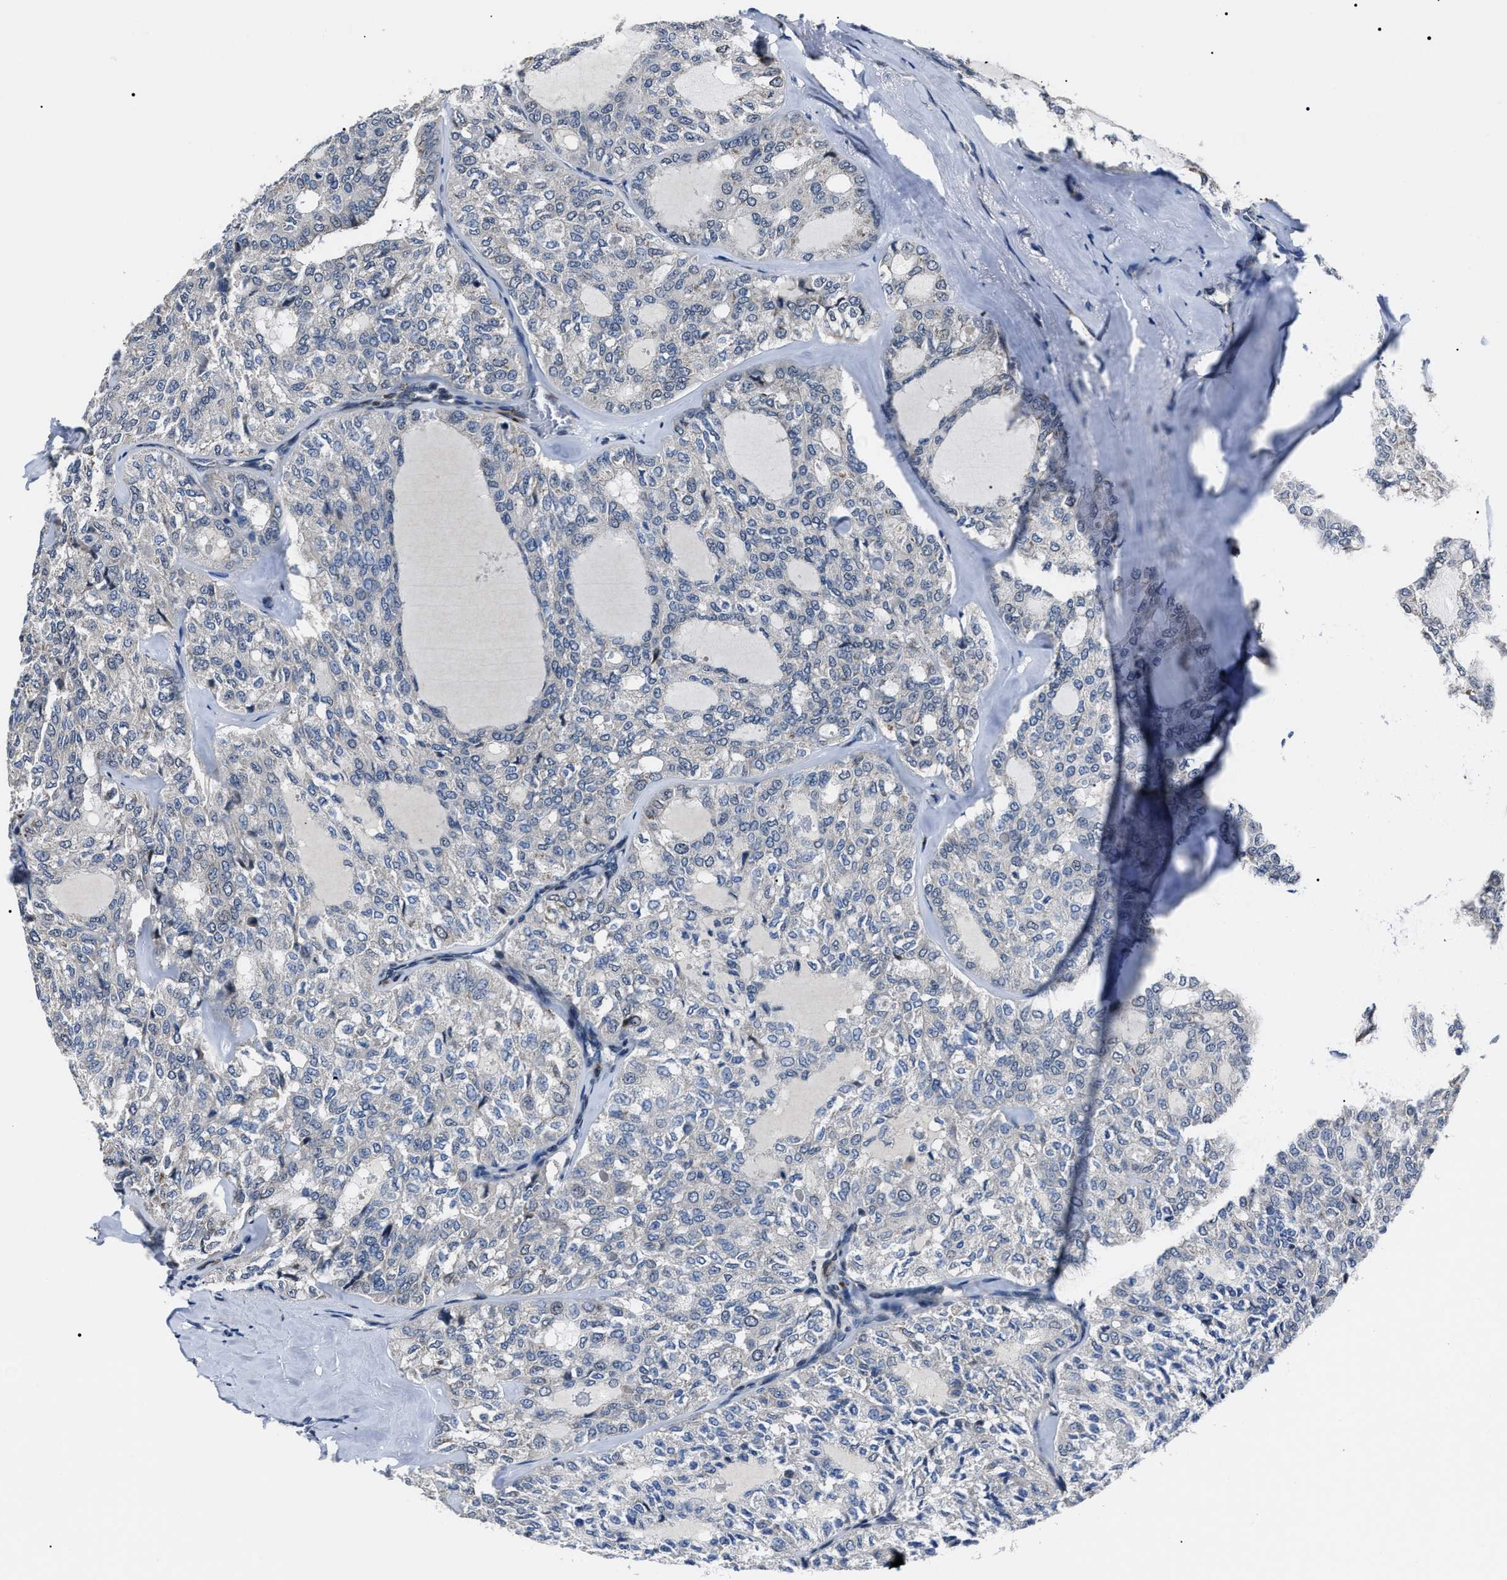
{"staining": {"intensity": "negative", "quantity": "none", "location": "none"}, "tissue": "thyroid cancer", "cell_type": "Tumor cells", "image_type": "cancer", "snomed": [{"axis": "morphology", "description": "Follicular adenoma carcinoma, NOS"}, {"axis": "topography", "description": "Thyroid gland"}], "caption": "A high-resolution image shows immunohistochemistry (IHC) staining of thyroid cancer, which reveals no significant positivity in tumor cells.", "gene": "LRRC14", "patient": {"sex": "male", "age": 75}}